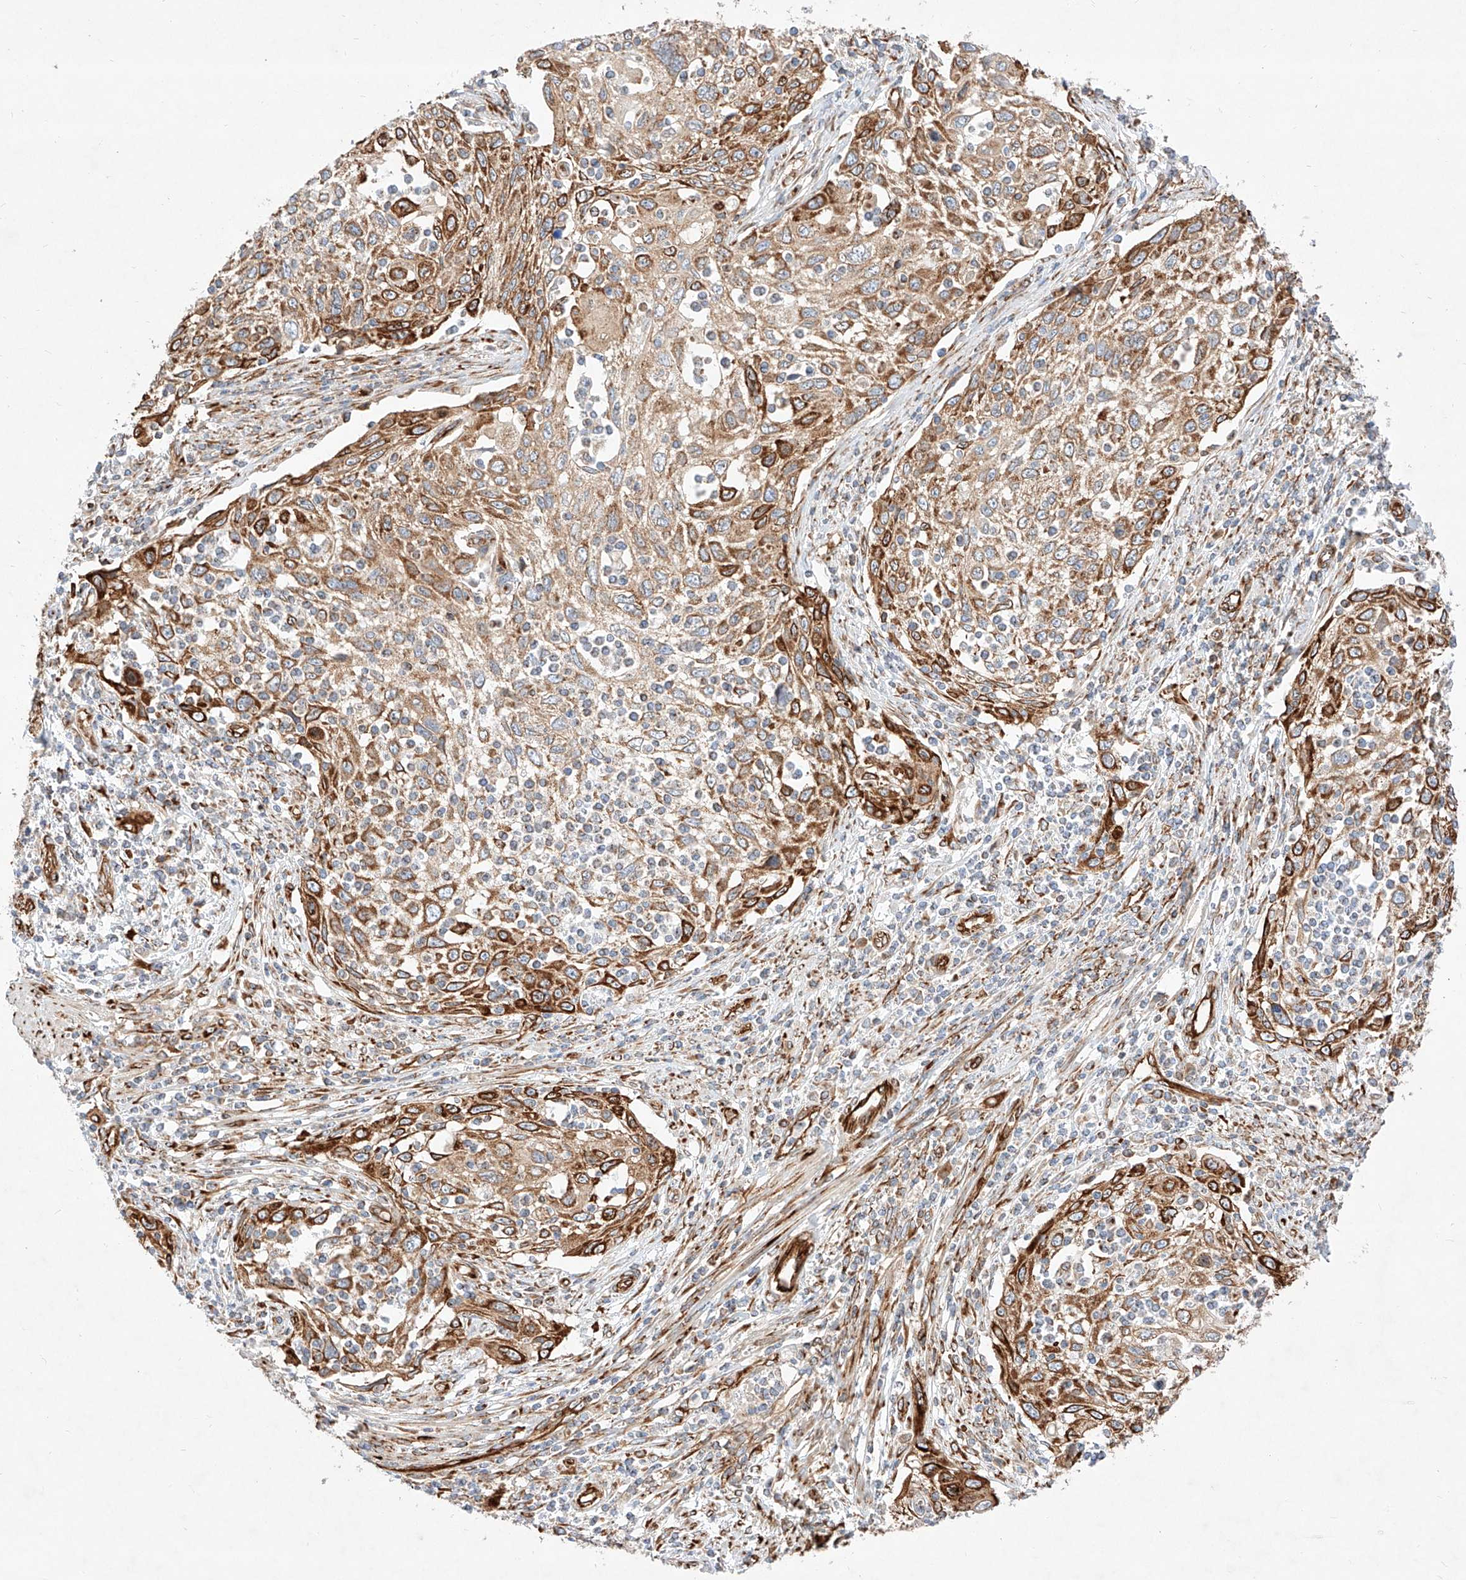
{"staining": {"intensity": "strong", "quantity": ">75%", "location": "cytoplasmic/membranous"}, "tissue": "cervical cancer", "cell_type": "Tumor cells", "image_type": "cancer", "snomed": [{"axis": "morphology", "description": "Squamous cell carcinoma, NOS"}, {"axis": "topography", "description": "Cervix"}], "caption": "The immunohistochemical stain highlights strong cytoplasmic/membranous expression in tumor cells of cervical cancer tissue.", "gene": "CSGALNACT2", "patient": {"sex": "female", "age": 70}}